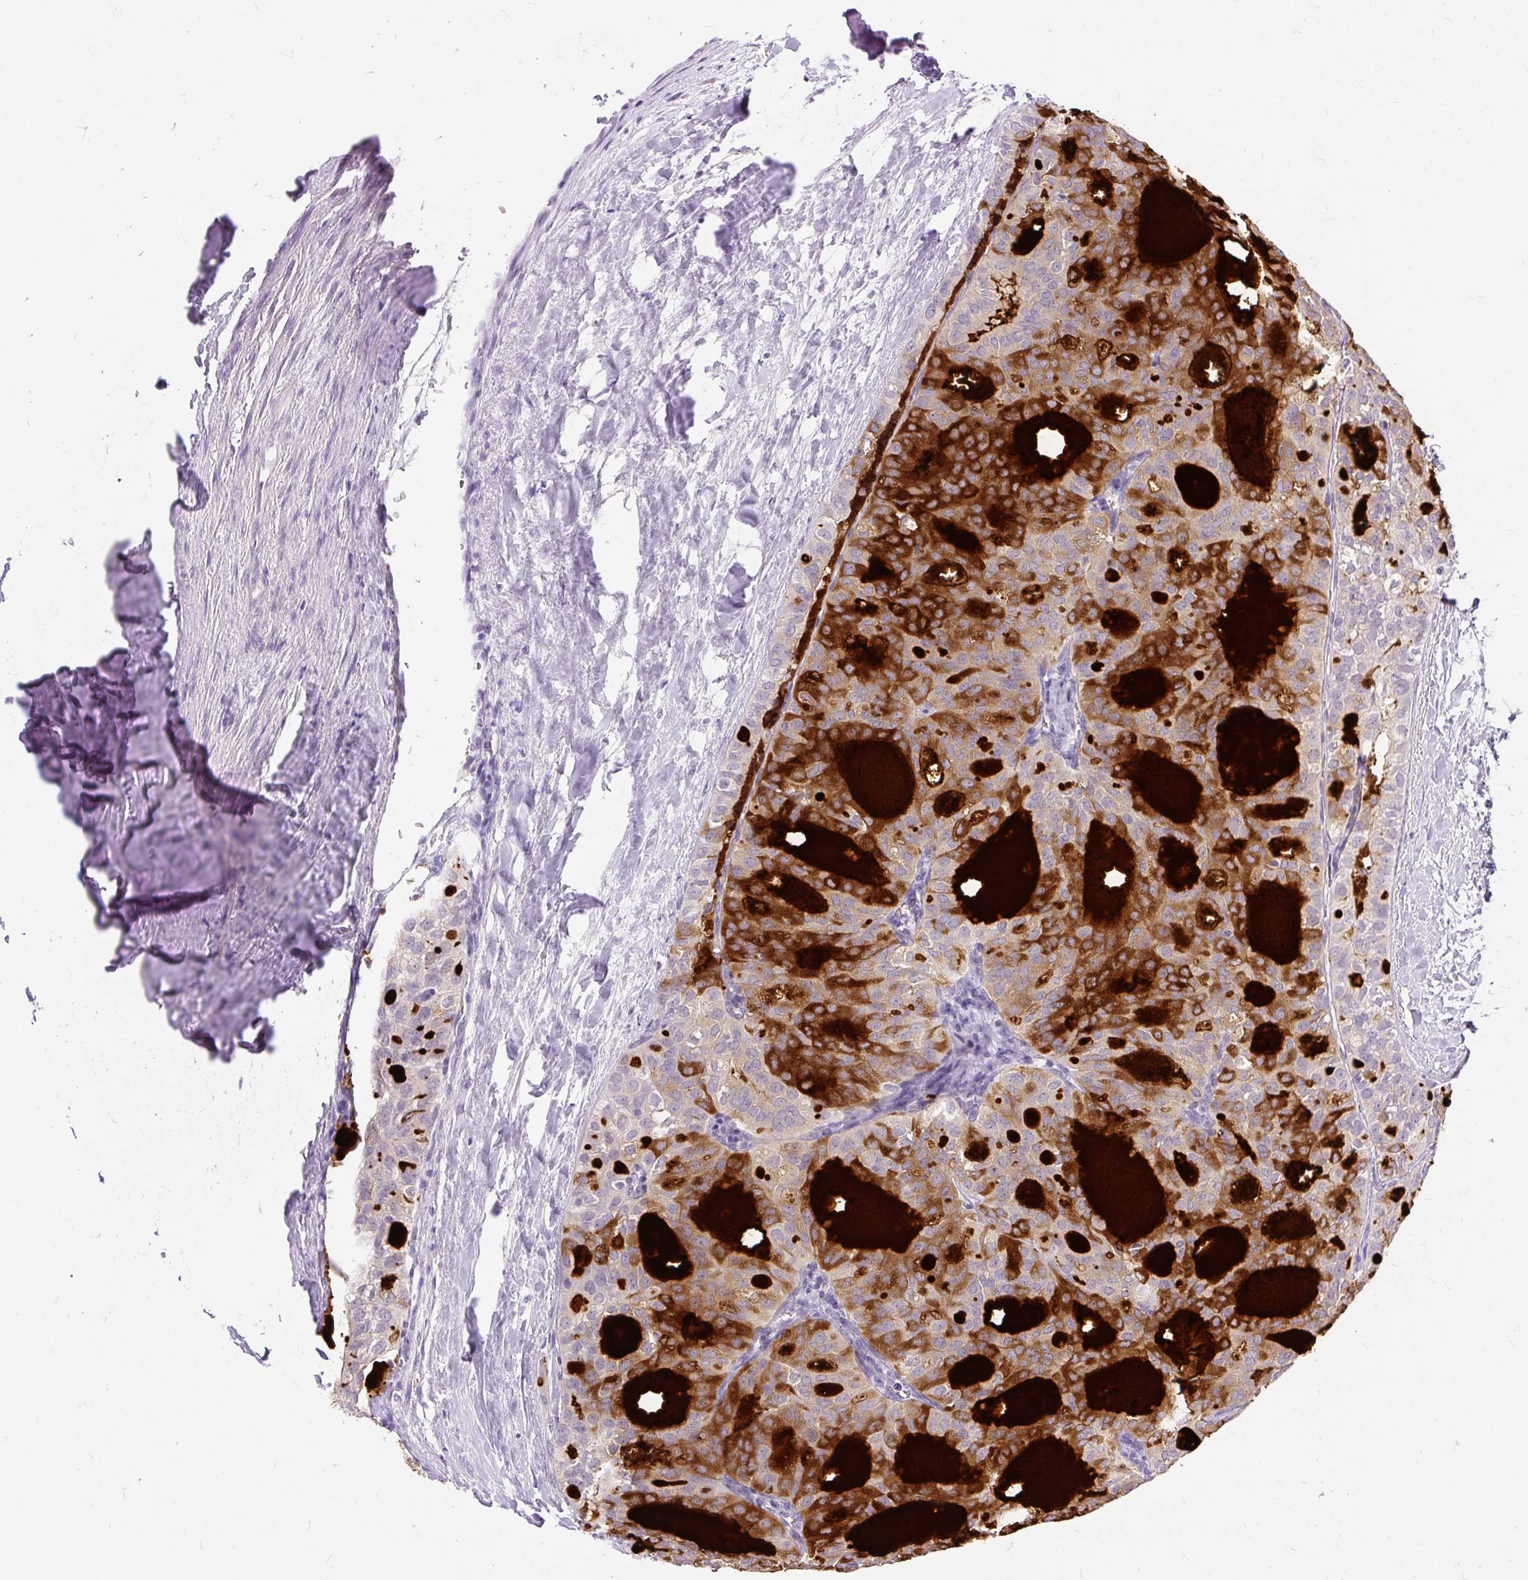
{"staining": {"intensity": "strong", "quantity": "25%-75%", "location": "cytoplasmic/membranous,nuclear"}, "tissue": "thyroid cancer", "cell_type": "Tumor cells", "image_type": "cancer", "snomed": [{"axis": "morphology", "description": "Follicular adenoma carcinoma, NOS"}, {"axis": "topography", "description": "Thyroid gland"}], "caption": "There is high levels of strong cytoplasmic/membranous and nuclear expression in tumor cells of thyroid cancer, as demonstrated by immunohistochemical staining (brown color).", "gene": "KRTAP20-3", "patient": {"sex": "male", "age": 75}}